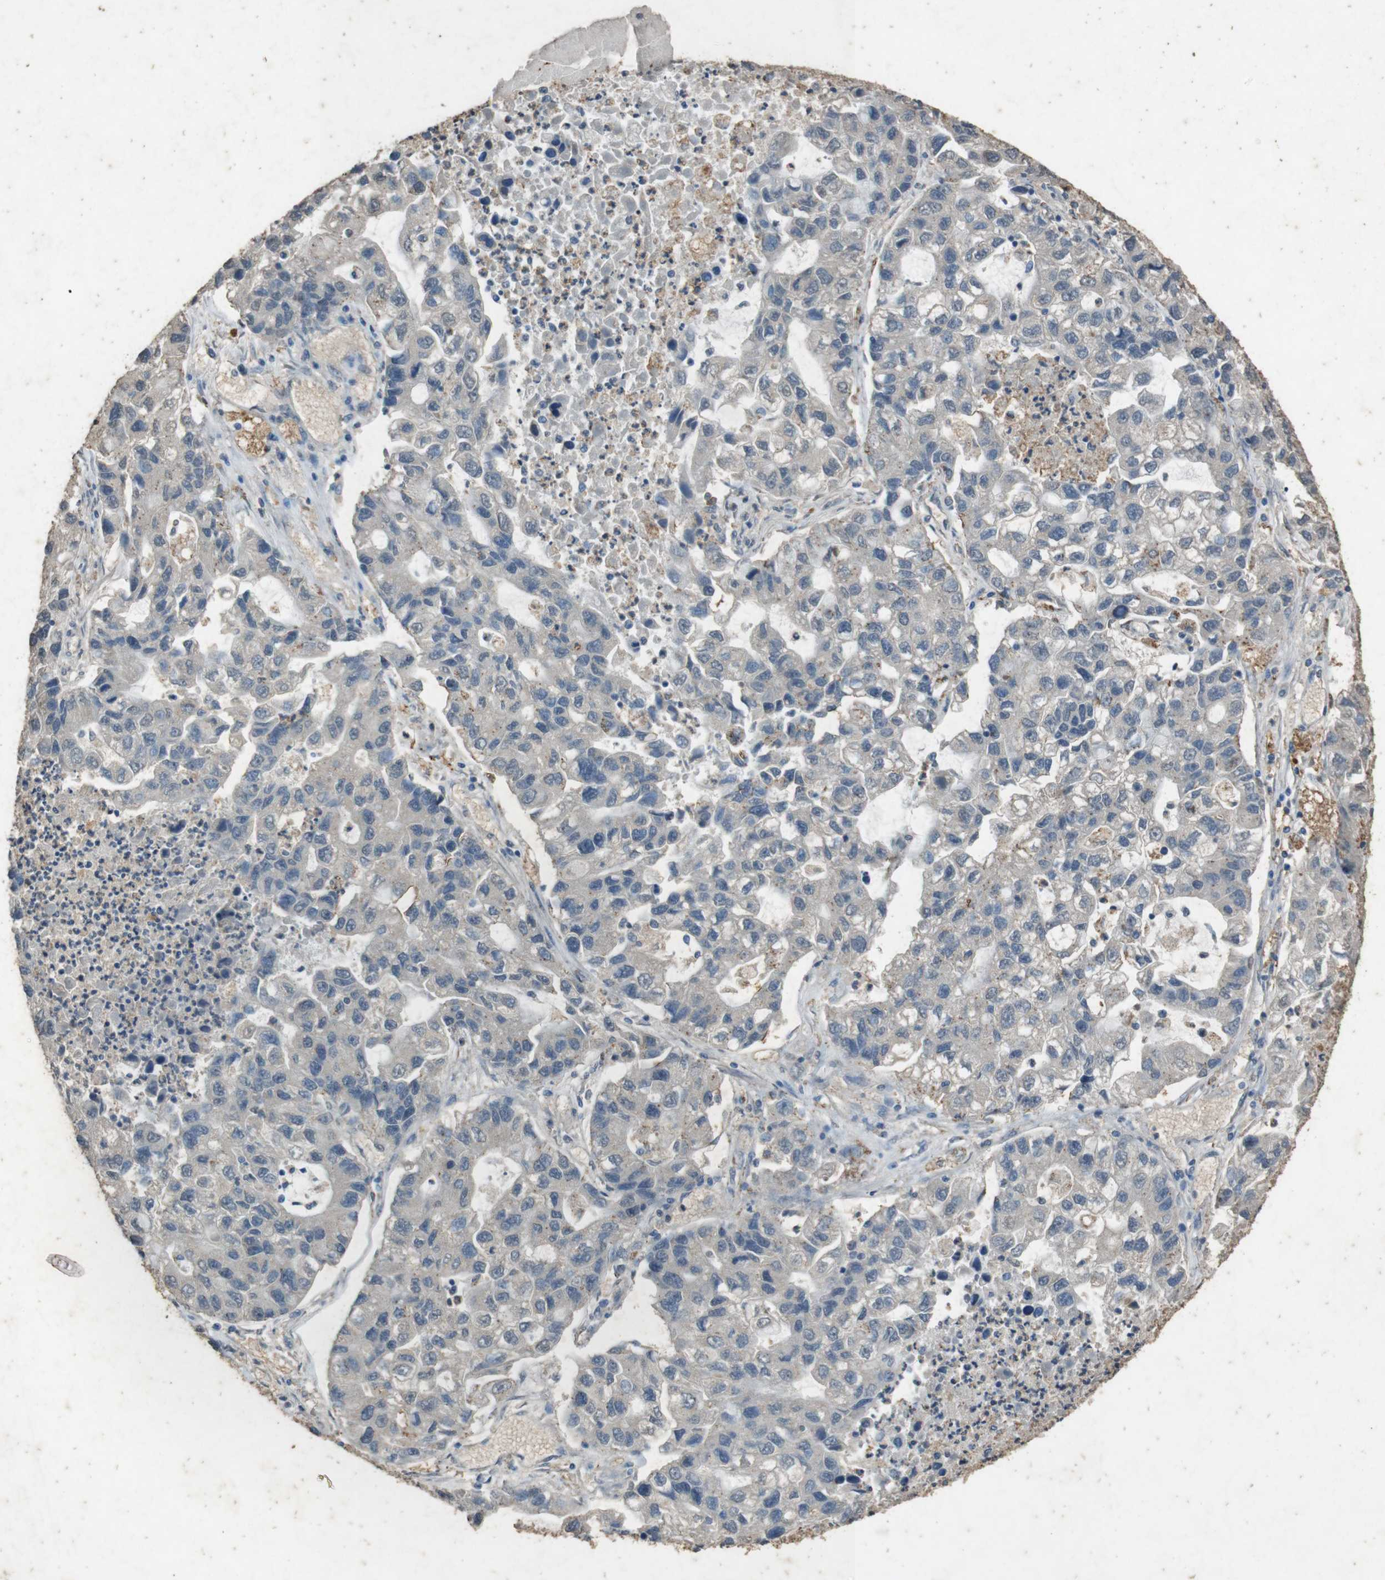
{"staining": {"intensity": "negative", "quantity": "none", "location": "none"}, "tissue": "lung cancer", "cell_type": "Tumor cells", "image_type": "cancer", "snomed": [{"axis": "morphology", "description": "Adenocarcinoma, NOS"}, {"axis": "topography", "description": "Lung"}], "caption": "Adenocarcinoma (lung) was stained to show a protein in brown. There is no significant expression in tumor cells.", "gene": "STBD1", "patient": {"sex": "female", "age": 51}}